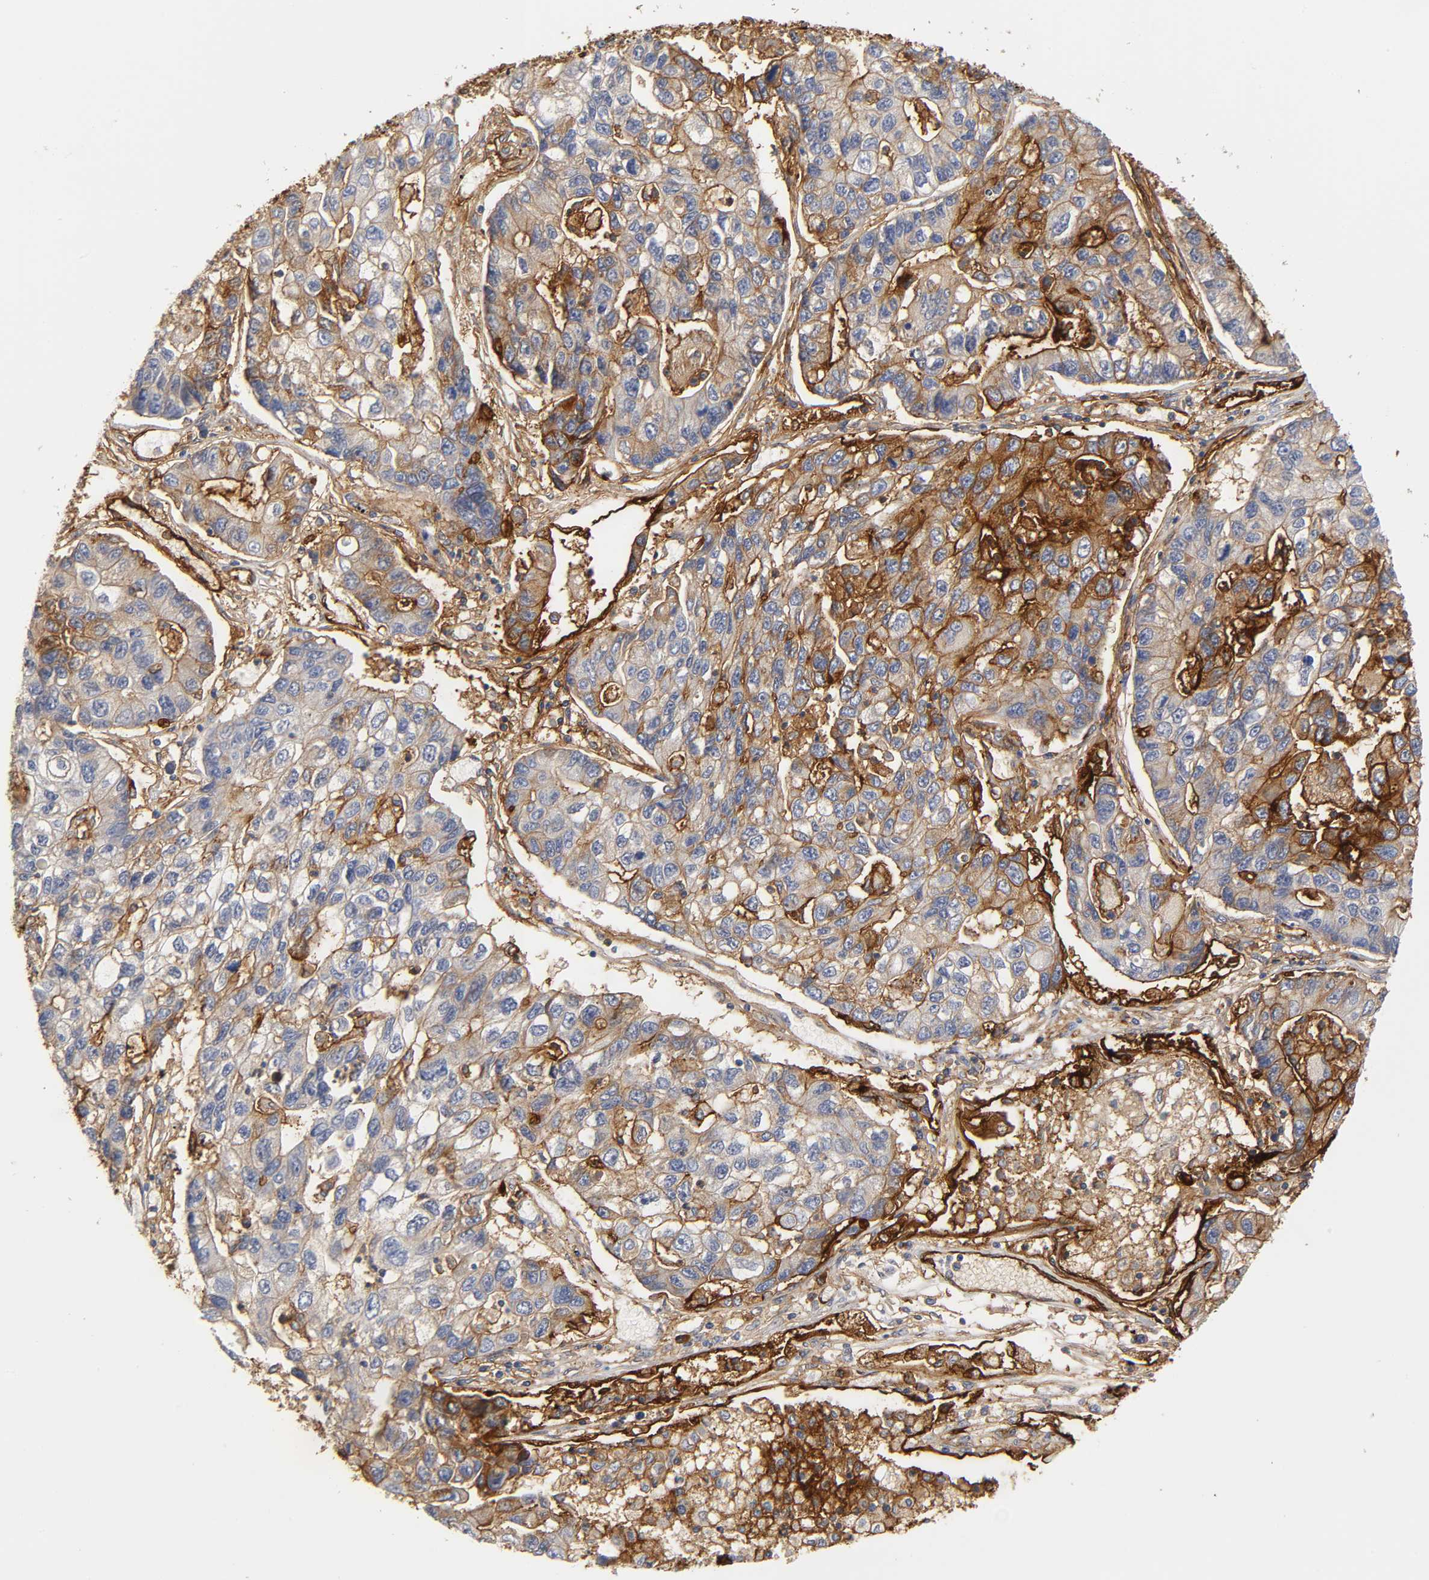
{"staining": {"intensity": "strong", "quantity": ">75%", "location": "cytoplasmic/membranous"}, "tissue": "lung cancer", "cell_type": "Tumor cells", "image_type": "cancer", "snomed": [{"axis": "morphology", "description": "Adenocarcinoma, NOS"}, {"axis": "topography", "description": "Lung"}], "caption": "Immunohistochemical staining of lung adenocarcinoma exhibits high levels of strong cytoplasmic/membranous protein expression in about >75% of tumor cells. Using DAB (brown) and hematoxylin (blue) stains, captured at high magnification using brightfield microscopy.", "gene": "ICAM1", "patient": {"sex": "female", "age": 51}}